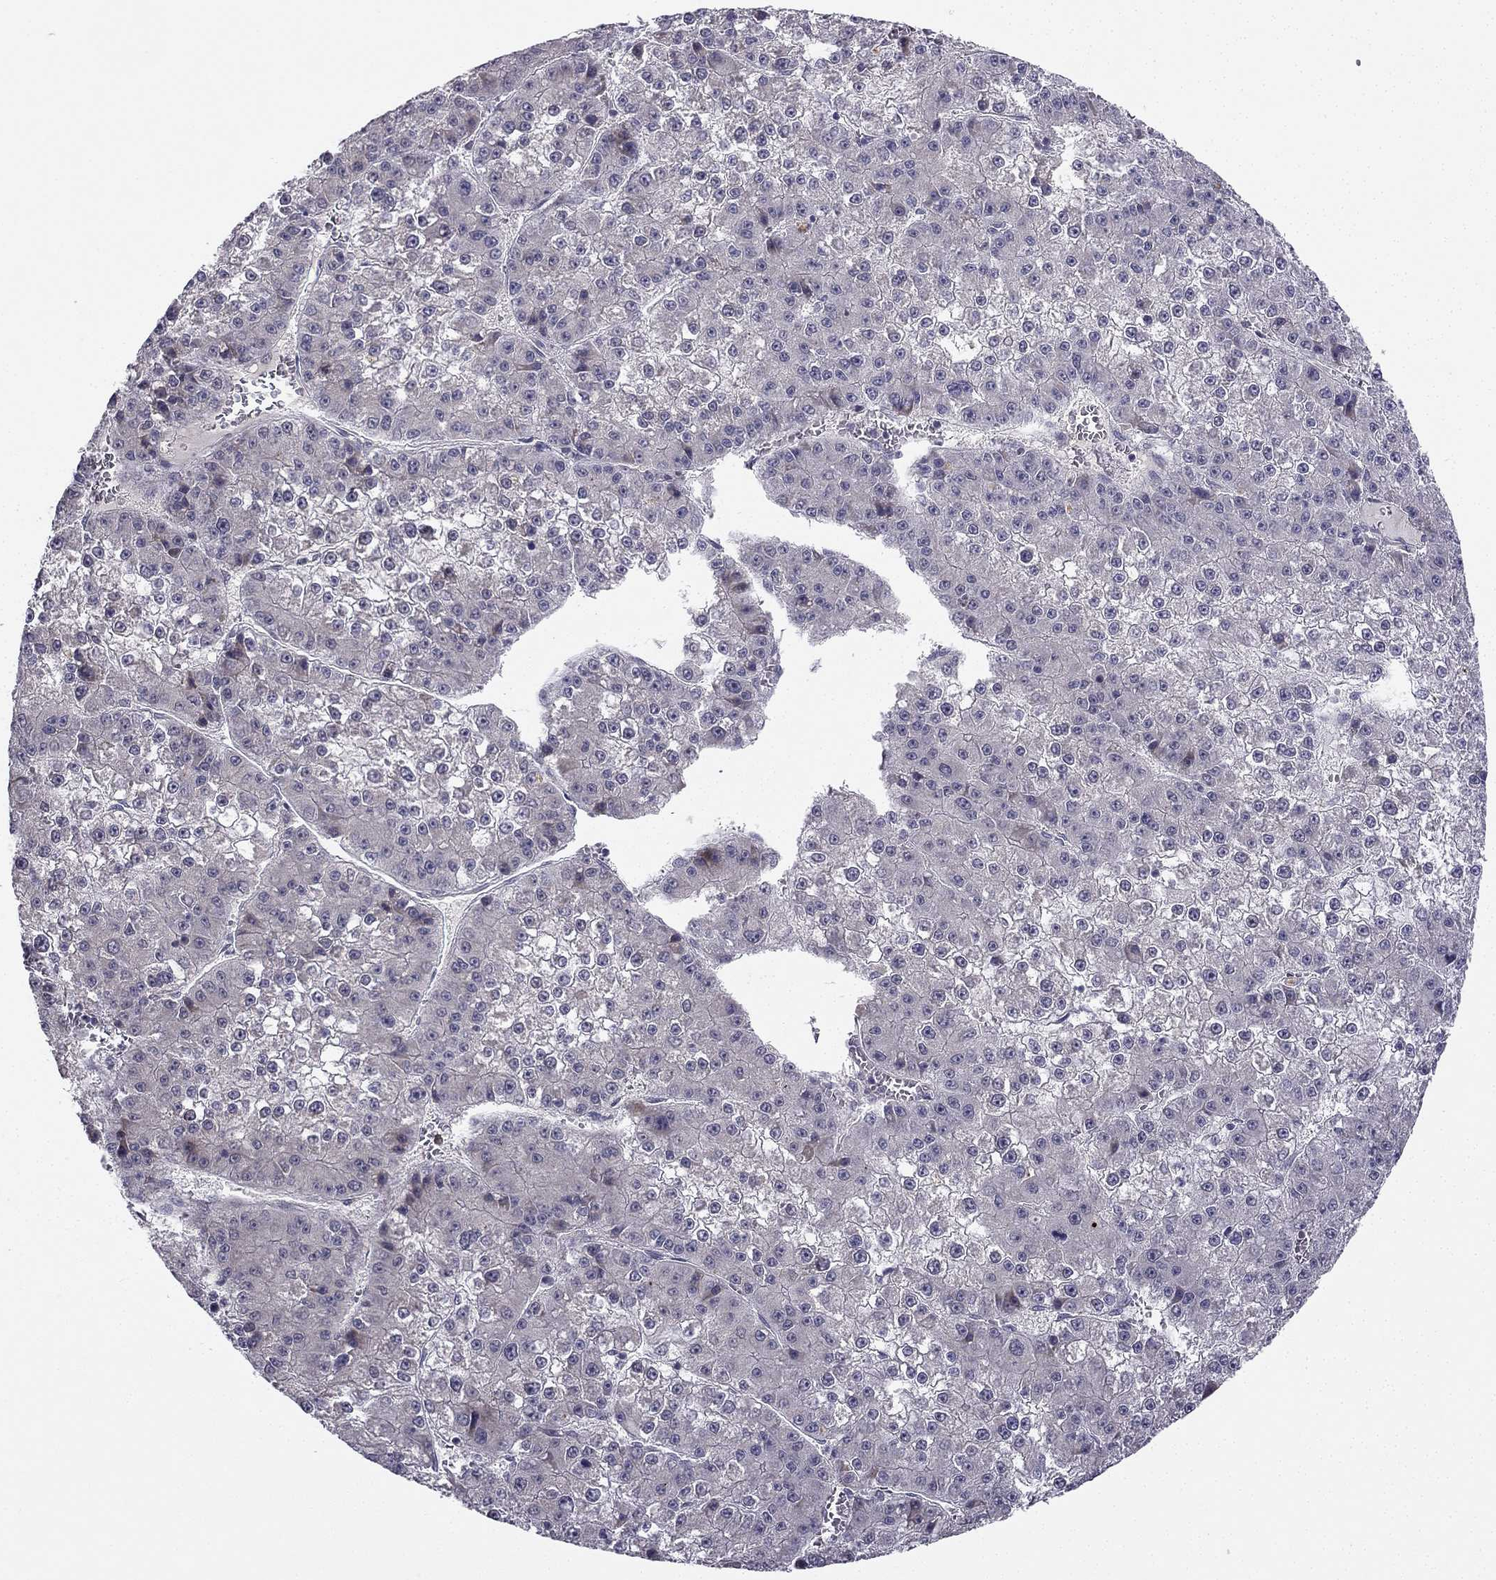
{"staining": {"intensity": "negative", "quantity": "none", "location": "none"}, "tissue": "liver cancer", "cell_type": "Tumor cells", "image_type": "cancer", "snomed": [{"axis": "morphology", "description": "Carcinoma, Hepatocellular, NOS"}, {"axis": "topography", "description": "Liver"}], "caption": "Immunohistochemistry (IHC) image of hepatocellular carcinoma (liver) stained for a protein (brown), which shows no positivity in tumor cells.", "gene": "CHST8", "patient": {"sex": "female", "age": 73}}